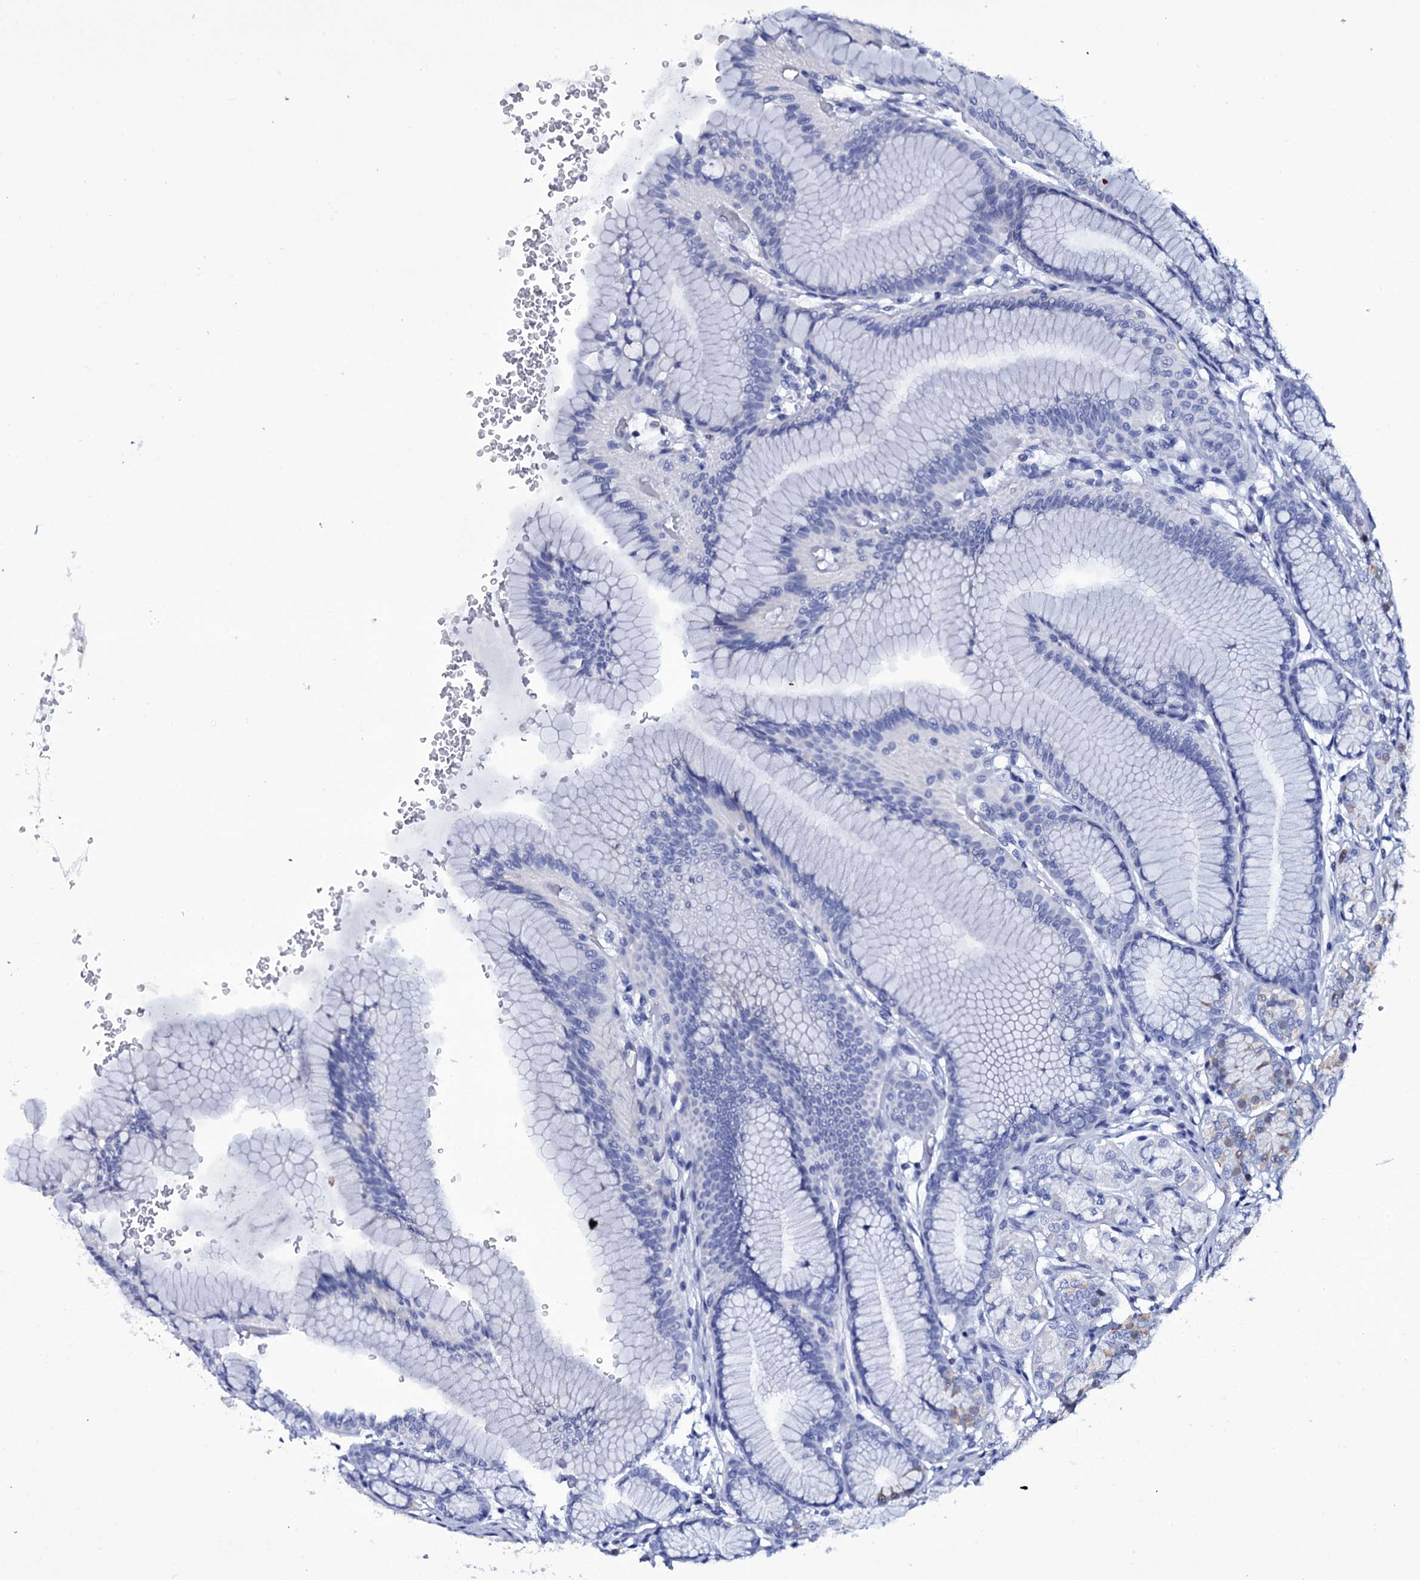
{"staining": {"intensity": "moderate", "quantity": "<25%", "location": "cytoplasmic/membranous"}, "tissue": "stomach", "cell_type": "Glandular cells", "image_type": "normal", "snomed": [{"axis": "morphology", "description": "Normal tissue, NOS"}, {"axis": "morphology", "description": "Adenocarcinoma, NOS"}, {"axis": "morphology", "description": "Adenocarcinoma, High grade"}, {"axis": "topography", "description": "Stomach, upper"}, {"axis": "topography", "description": "Stomach"}], "caption": "Glandular cells reveal low levels of moderate cytoplasmic/membranous positivity in about <25% of cells in benign human stomach. Using DAB (brown) and hematoxylin (blue) stains, captured at high magnification using brightfield microscopy.", "gene": "ITPRID2", "patient": {"sex": "female", "age": 65}}